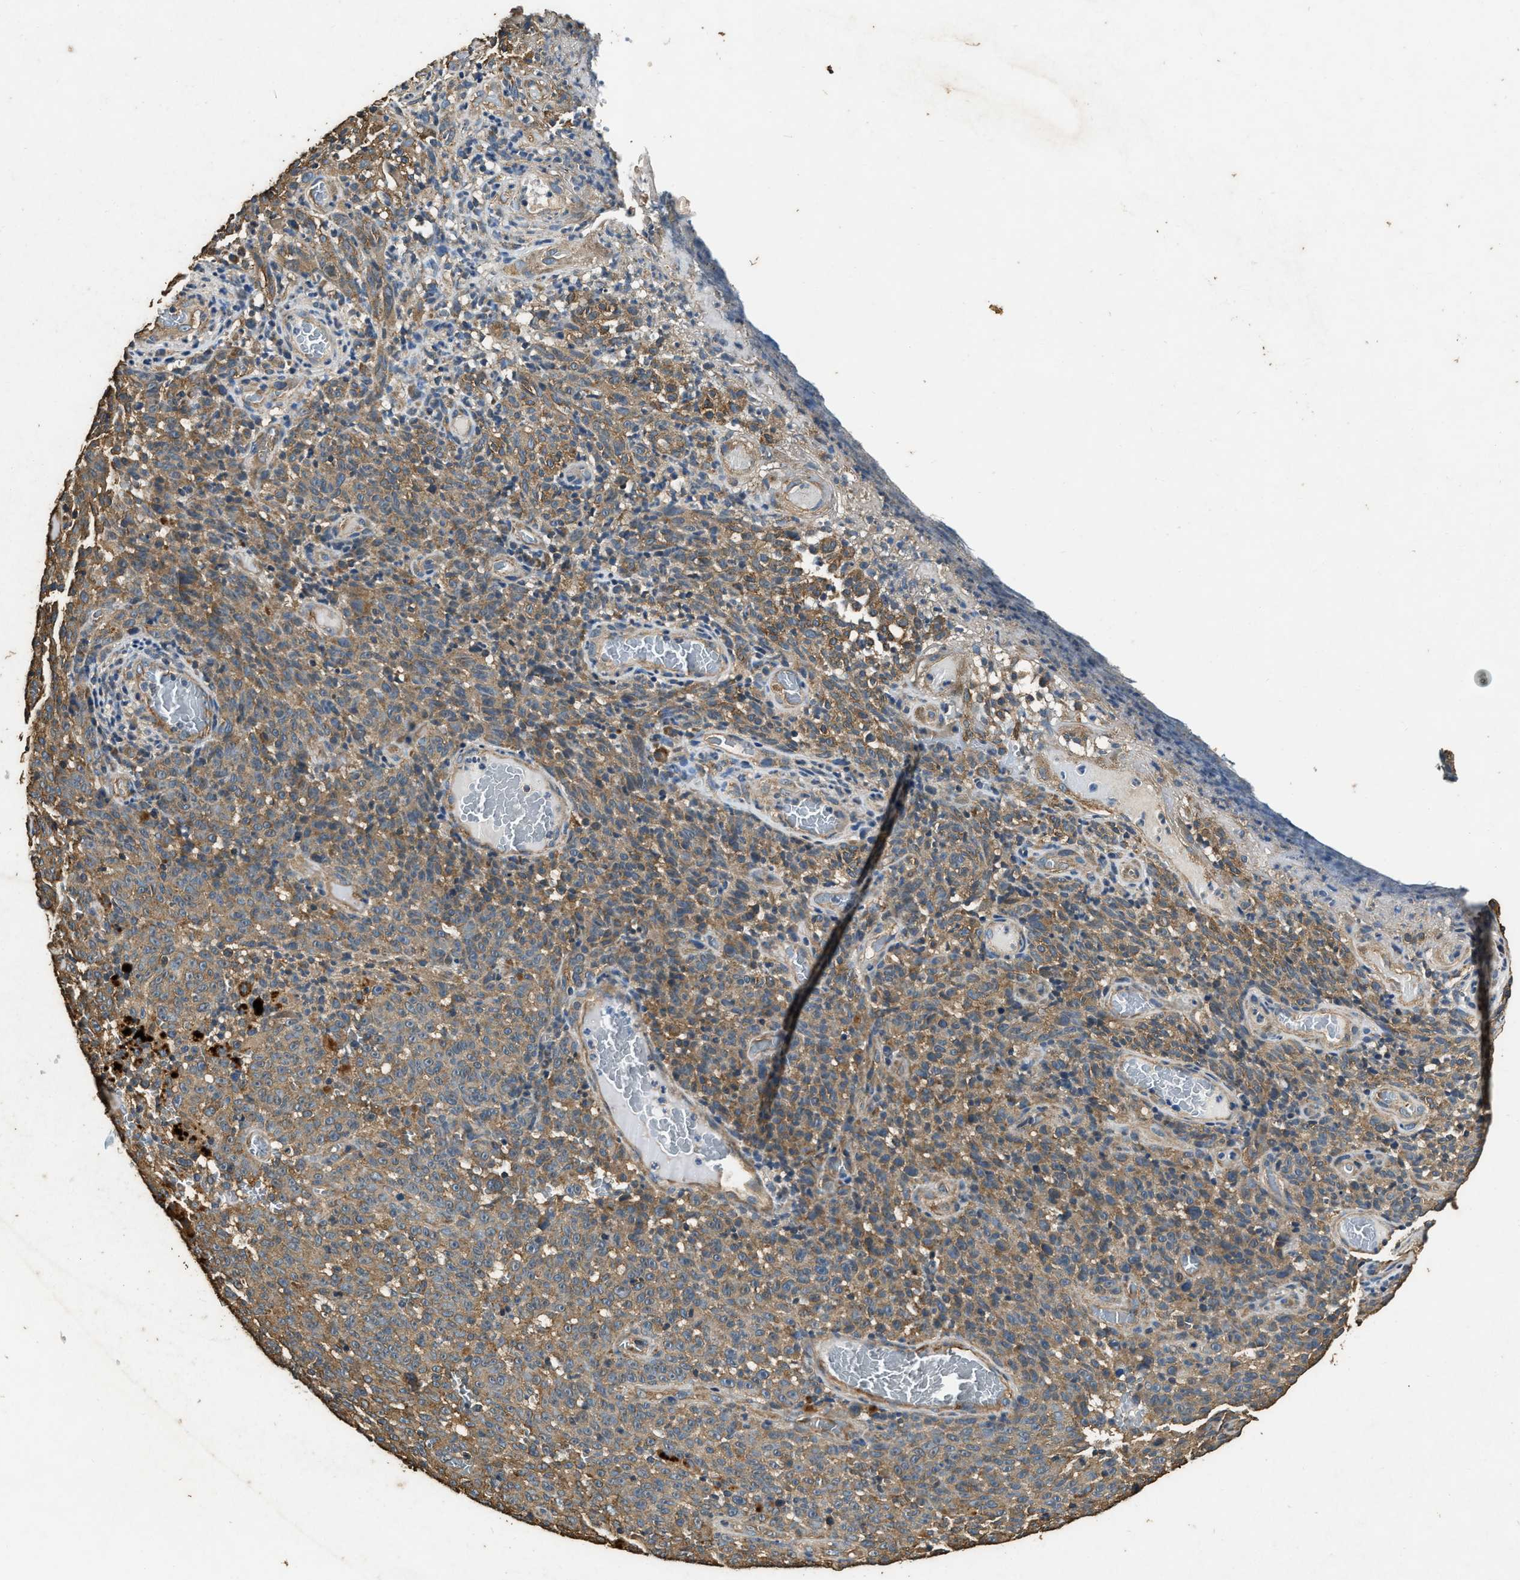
{"staining": {"intensity": "moderate", "quantity": ">75%", "location": "cytoplasmic/membranous"}, "tissue": "melanoma", "cell_type": "Tumor cells", "image_type": "cancer", "snomed": [{"axis": "morphology", "description": "Malignant melanoma, NOS"}, {"axis": "topography", "description": "Skin"}], "caption": "A brown stain shows moderate cytoplasmic/membranous positivity of a protein in human malignant melanoma tumor cells.", "gene": "MIB1", "patient": {"sex": "female", "age": 82}}